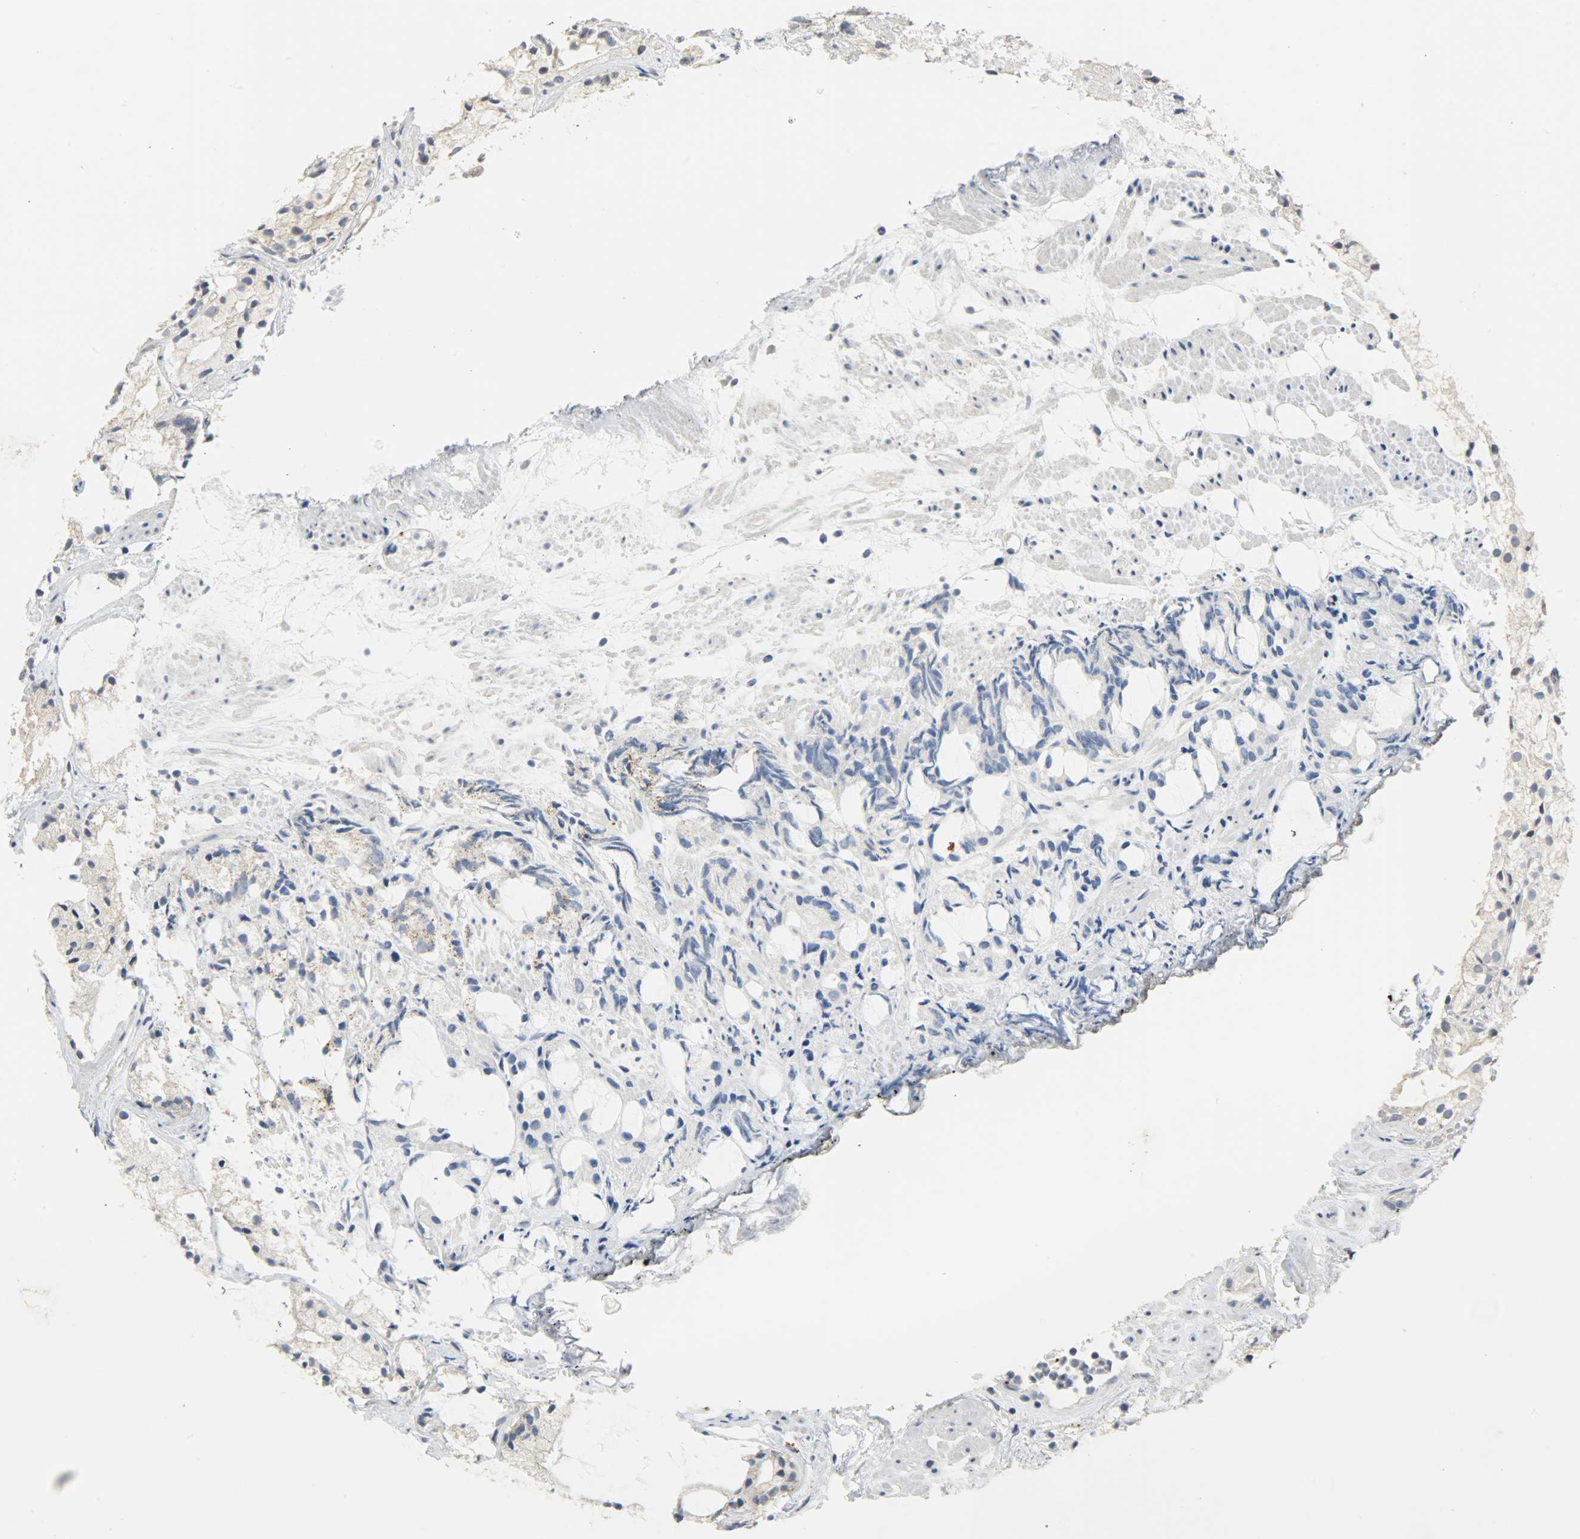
{"staining": {"intensity": "negative", "quantity": "none", "location": "none"}, "tissue": "prostate cancer", "cell_type": "Tumor cells", "image_type": "cancer", "snomed": [{"axis": "morphology", "description": "Adenocarcinoma, High grade"}, {"axis": "topography", "description": "Prostate"}], "caption": "Immunohistochemical staining of prostate high-grade adenocarcinoma displays no significant staining in tumor cells. (DAB (3,3'-diaminobenzidine) IHC with hematoxylin counter stain).", "gene": "GIT2", "patient": {"sex": "male", "age": 85}}